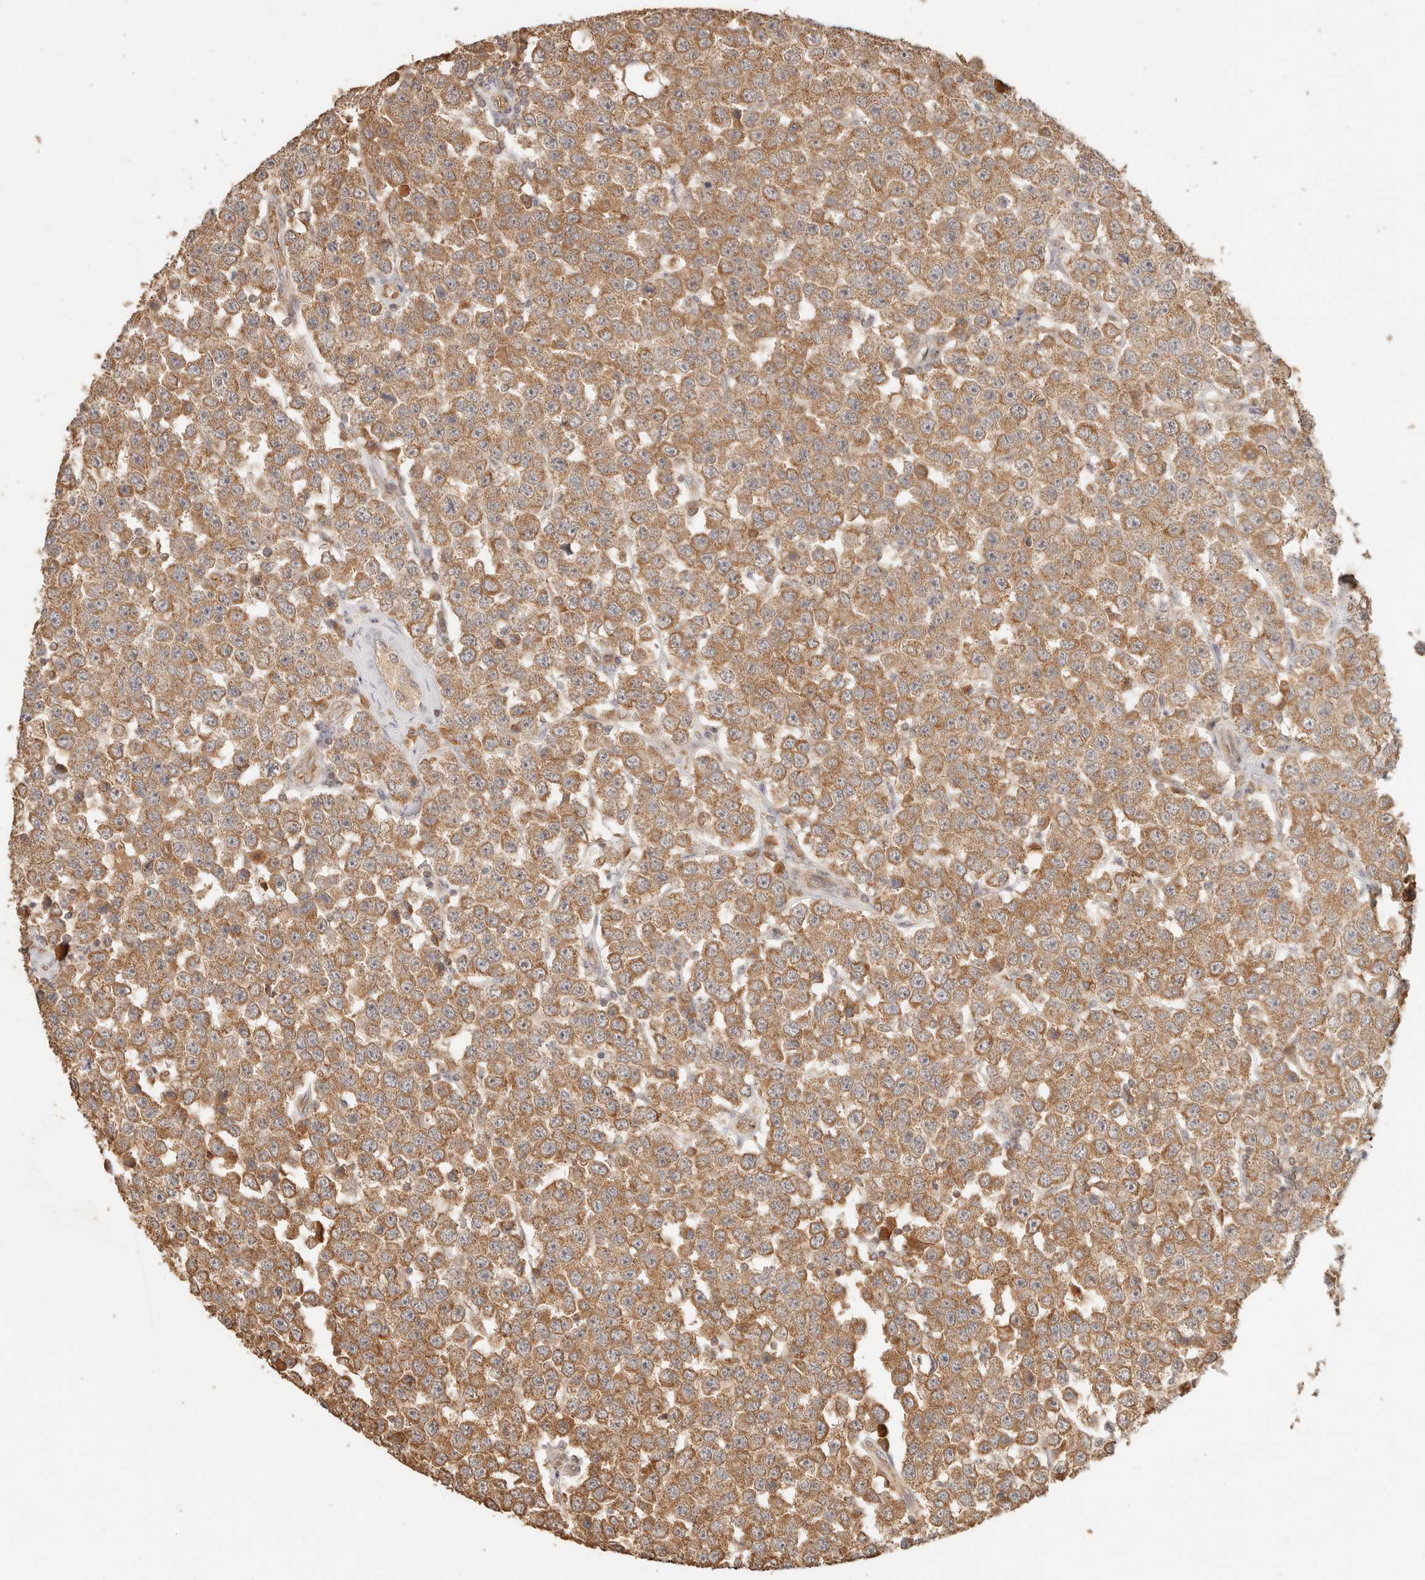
{"staining": {"intensity": "moderate", "quantity": ">75%", "location": "cytoplasmic/membranous"}, "tissue": "testis cancer", "cell_type": "Tumor cells", "image_type": "cancer", "snomed": [{"axis": "morphology", "description": "Seminoma, NOS"}, {"axis": "topography", "description": "Testis"}], "caption": "Immunohistochemistry of testis cancer reveals medium levels of moderate cytoplasmic/membranous expression in about >75% of tumor cells.", "gene": "INTS11", "patient": {"sex": "male", "age": 28}}